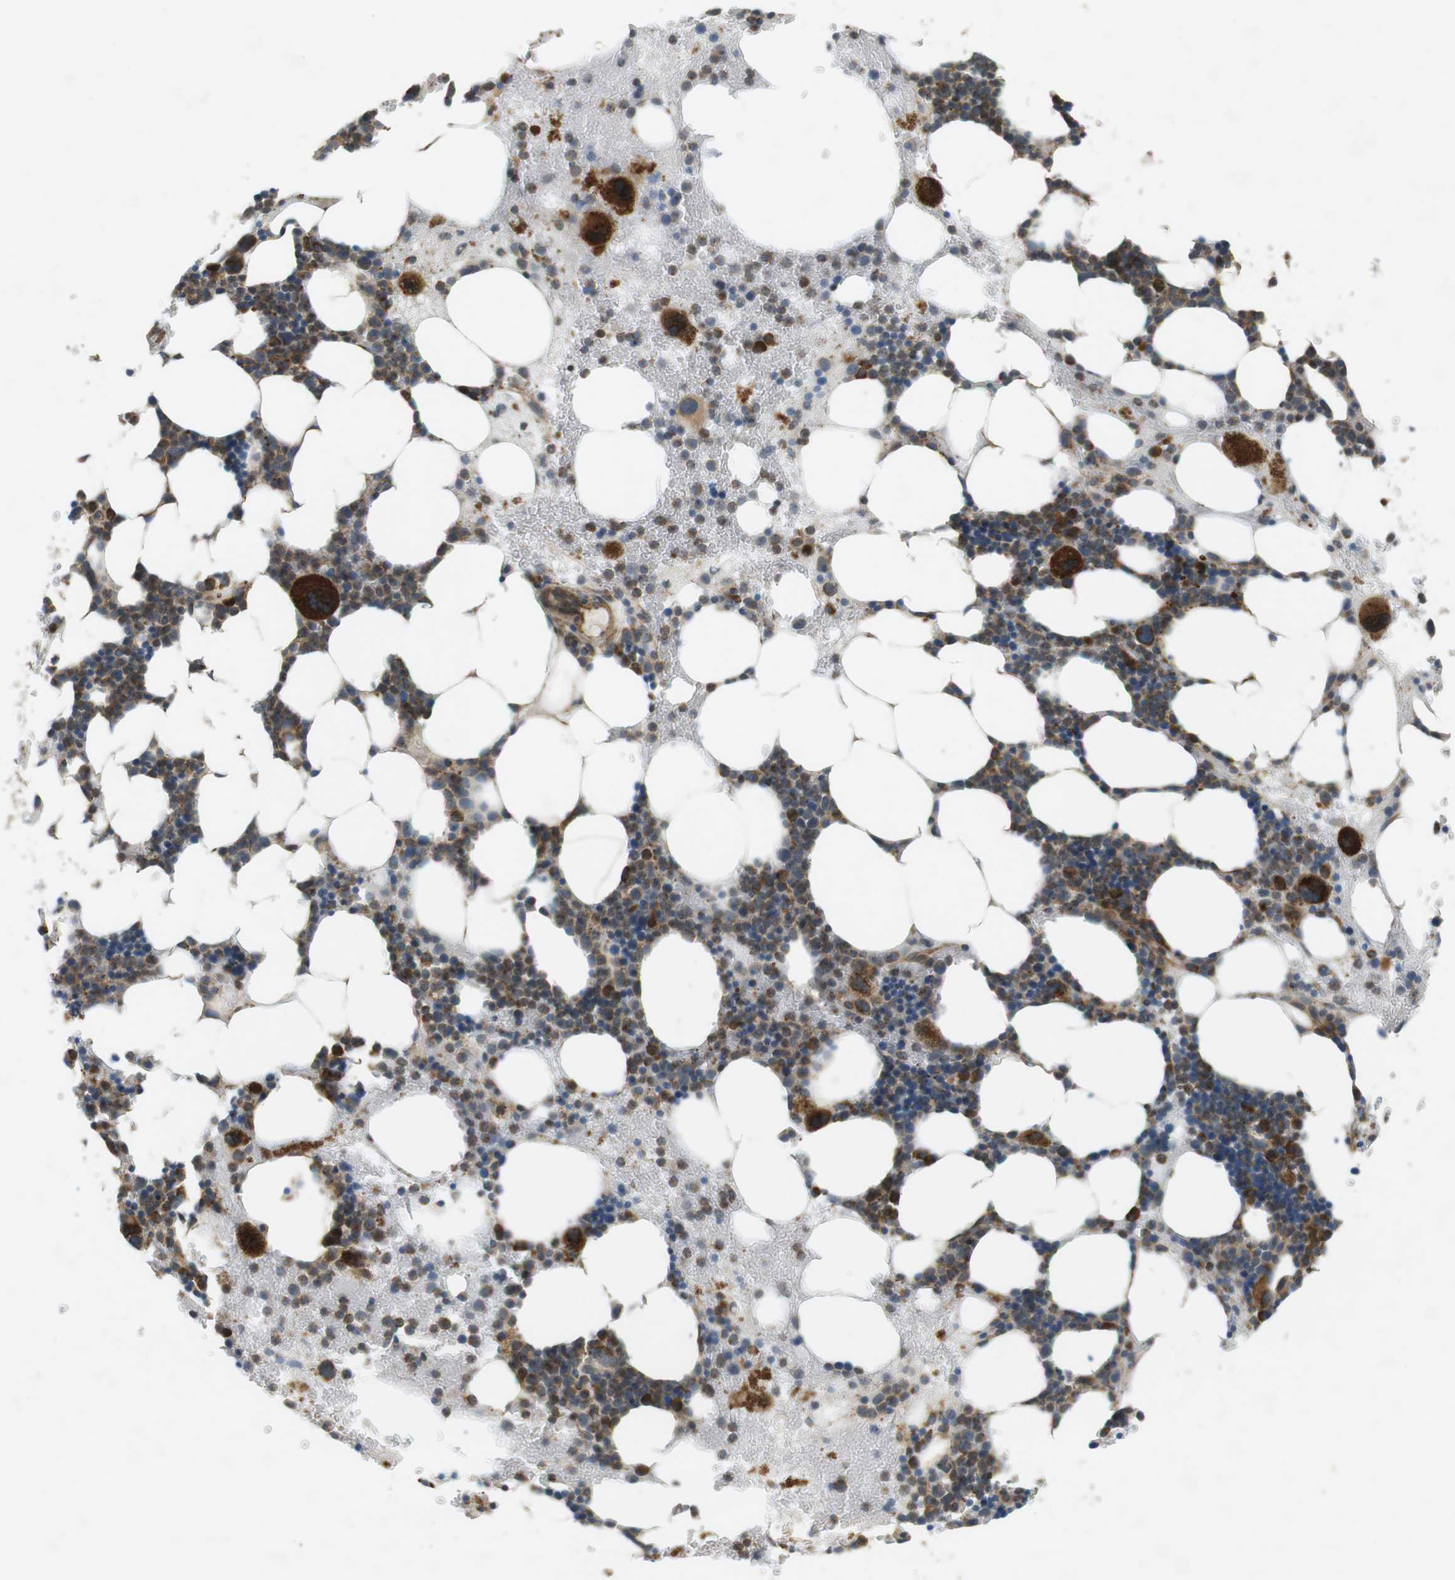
{"staining": {"intensity": "strong", "quantity": "<25%", "location": "cytoplasmic/membranous"}, "tissue": "bone marrow", "cell_type": "Hematopoietic cells", "image_type": "normal", "snomed": [{"axis": "morphology", "description": "Normal tissue, NOS"}, {"axis": "morphology", "description": "Inflammation, NOS"}, {"axis": "topography", "description": "Bone marrow"}], "caption": "Immunohistochemistry (IHC) micrograph of normal bone marrow: bone marrow stained using immunohistochemistry demonstrates medium levels of strong protein expression localized specifically in the cytoplasmic/membranous of hematopoietic cells, appearing as a cytoplasmic/membranous brown color.", "gene": "SLC41A1", "patient": {"sex": "female", "age": 76}}